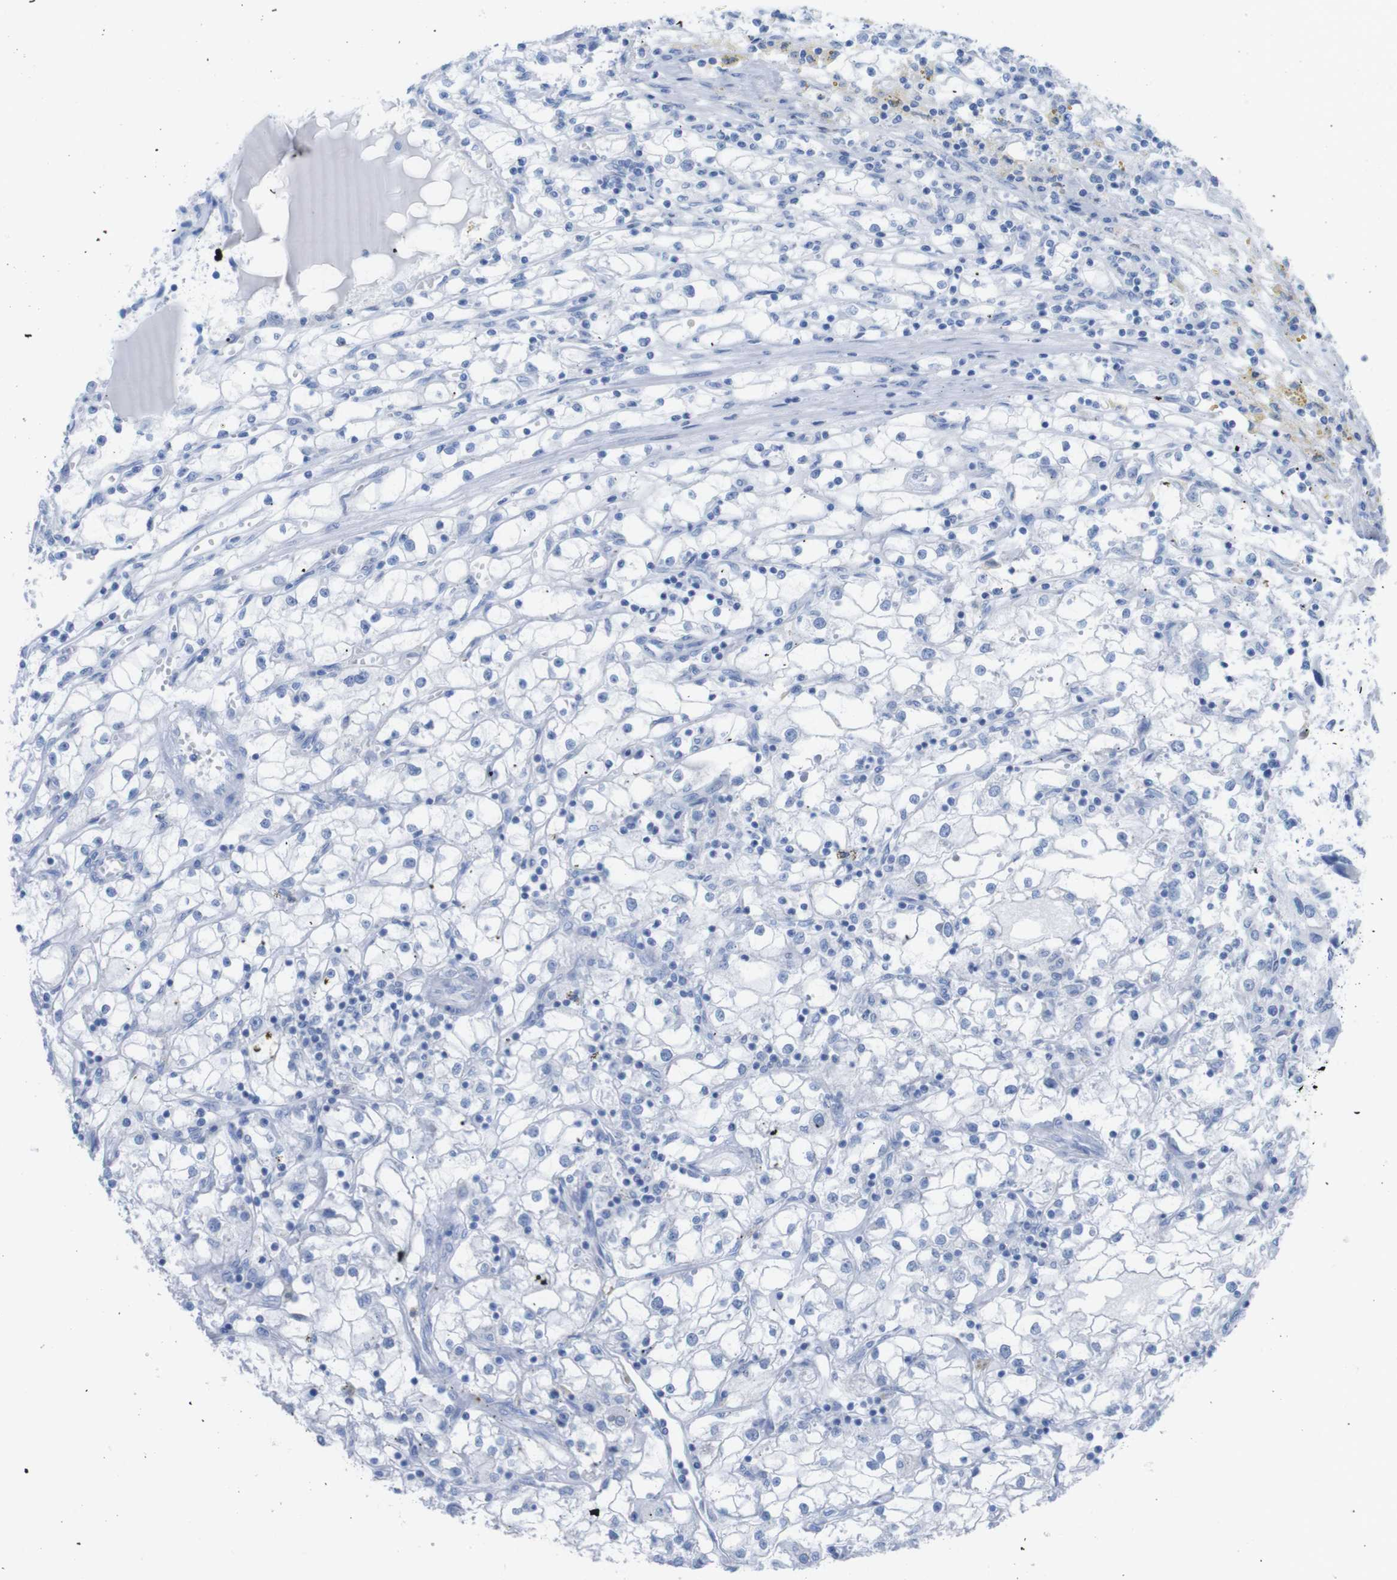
{"staining": {"intensity": "negative", "quantity": "none", "location": "none"}, "tissue": "renal cancer", "cell_type": "Tumor cells", "image_type": "cancer", "snomed": [{"axis": "morphology", "description": "Adenocarcinoma, NOS"}, {"axis": "topography", "description": "Kidney"}], "caption": "Immunohistochemistry of renal adenocarcinoma displays no expression in tumor cells.", "gene": "MYH7", "patient": {"sex": "male", "age": 56}}